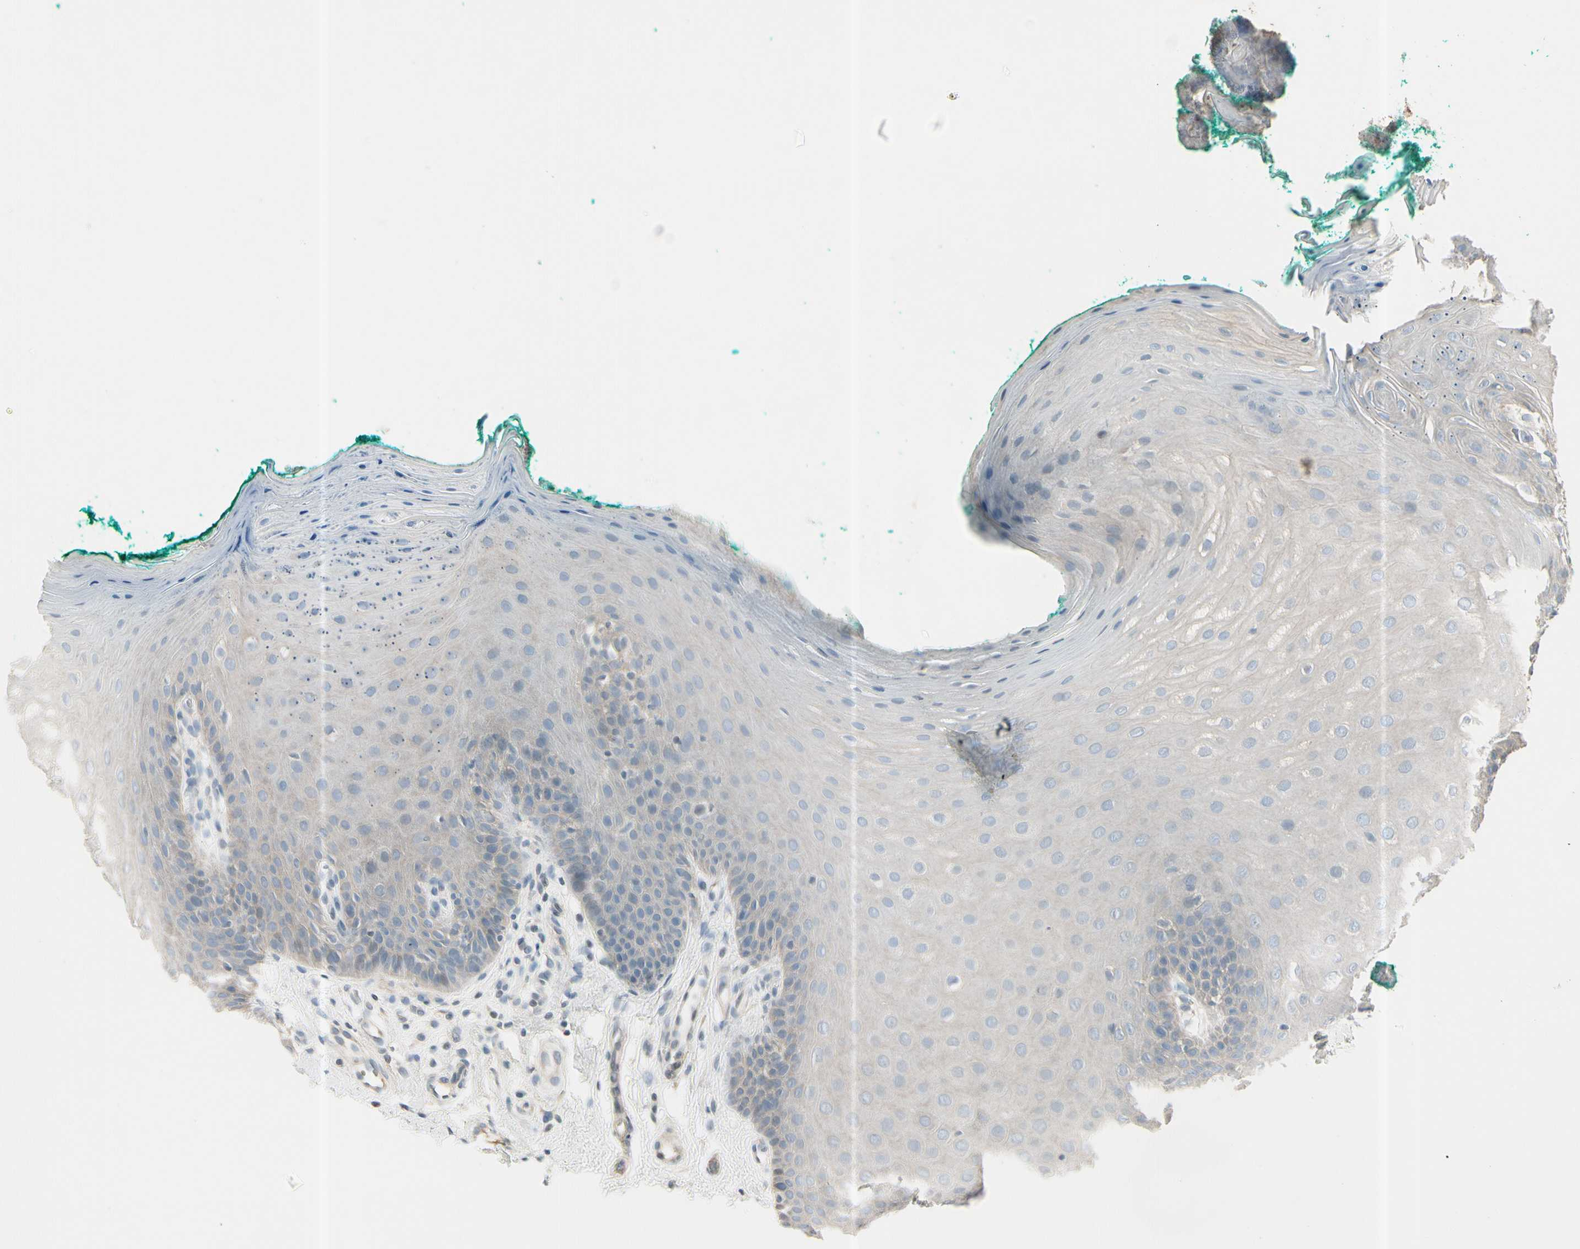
{"staining": {"intensity": "moderate", "quantity": "<25%", "location": "cytoplasmic/membranous"}, "tissue": "oral mucosa", "cell_type": "Squamous epithelial cells", "image_type": "normal", "snomed": [{"axis": "morphology", "description": "Normal tissue, NOS"}, {"axis": "topography", "description": "Skeletal muscle"}, {"axis": "topography", "description": "Oral tissue"}], "caption": "About <25% of squamous epithelial cells in normal human oral mucosa exhibit moderate cytoplasmic/membranous protein expression as visualized by brown immunohistochemical staining.", "gene": "CYP2E1", "patient": {"sex": "male", "age": 58}}